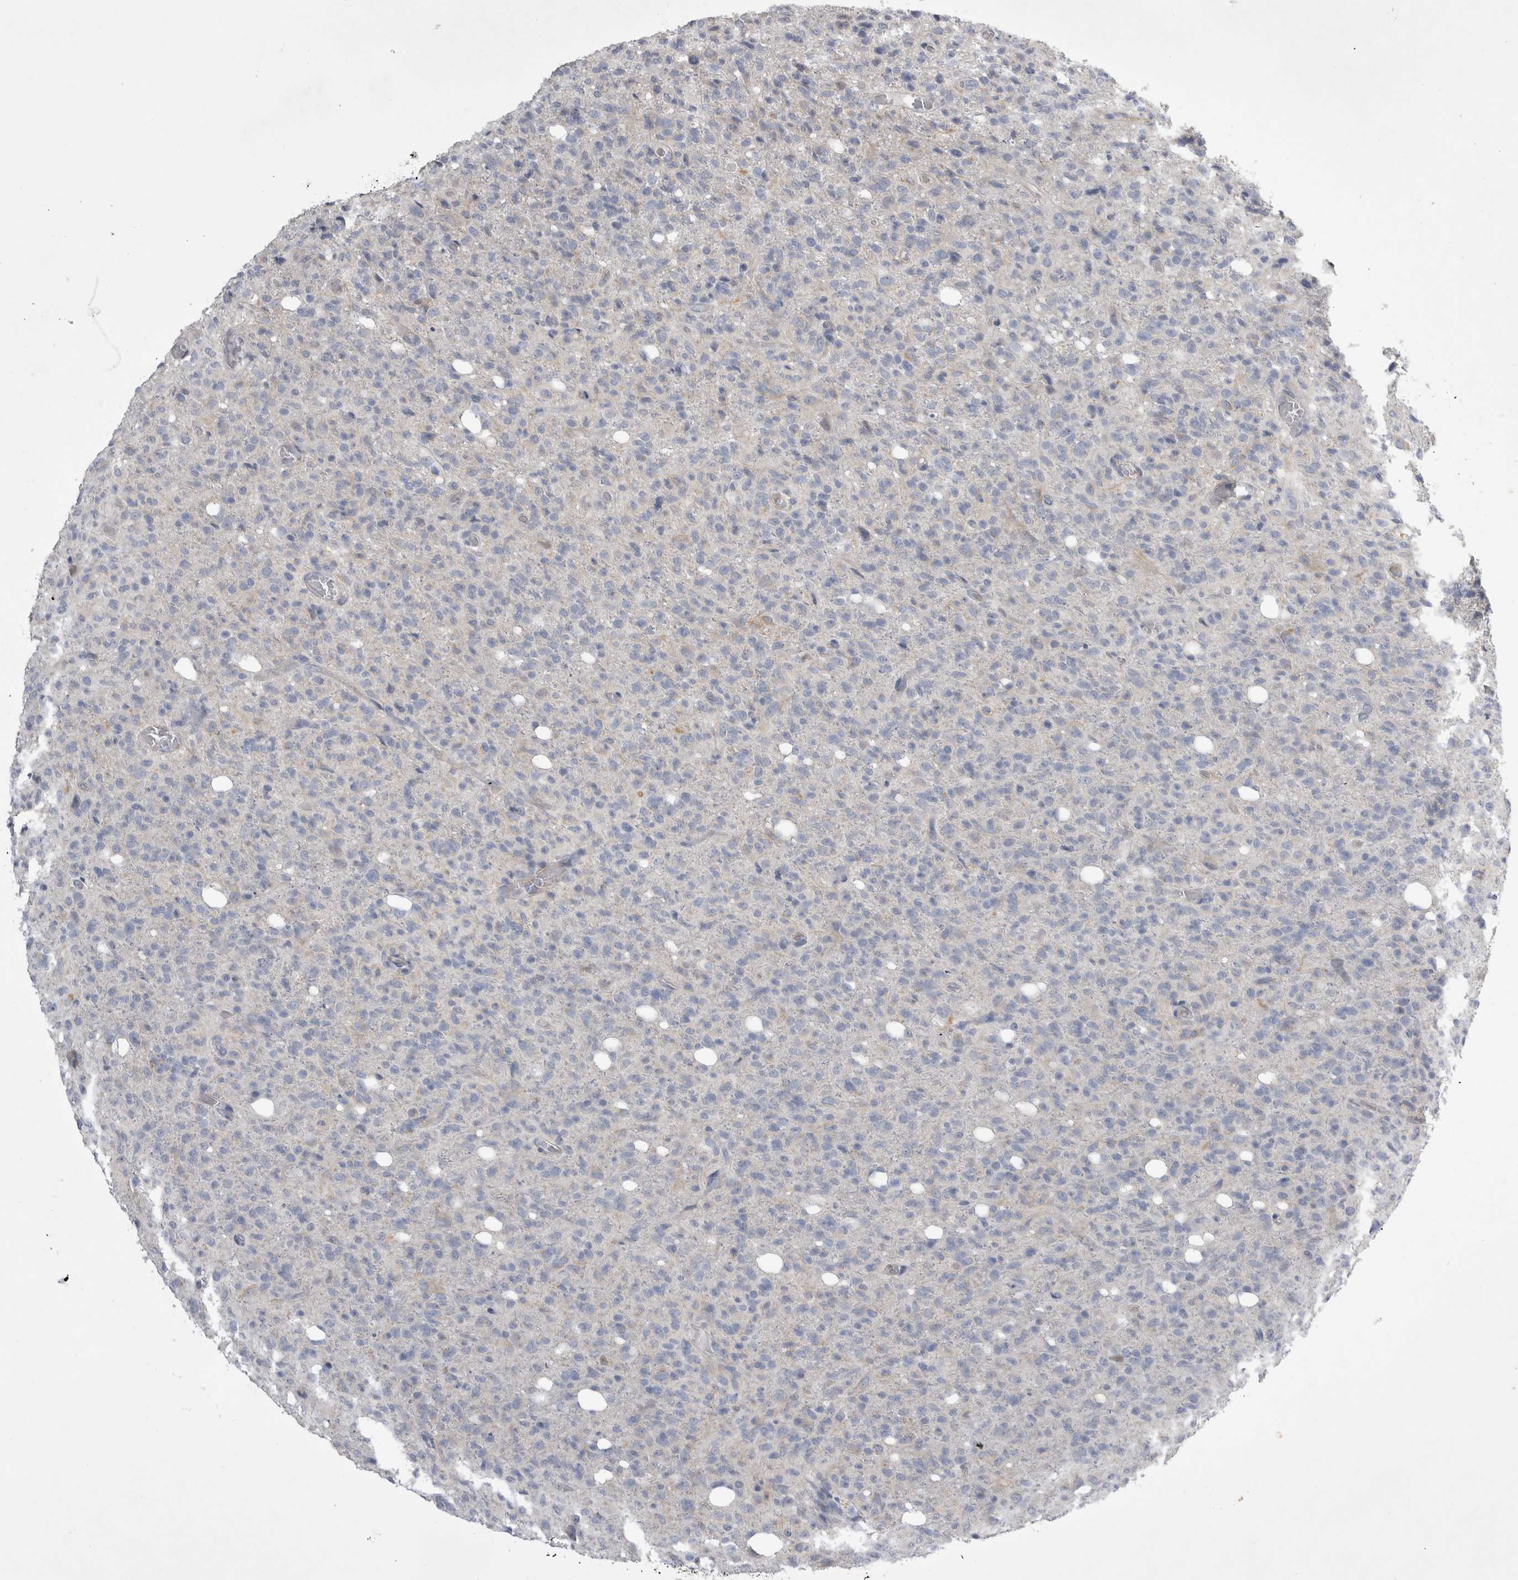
{"staining": {"intensity": "negative", "quantity": "none", "location": "none"}, "tissue": "glioma", "cell_type": "Tumor cells", "image_type": "cancer", "snomed": [{"axis": "morphology", "description": "Glioma, malignant, High grade"}, {"axis": "topography", "description": "Brain"}], "caption": "Human malignant glioma (high-grade) stained for a protein using immunohistochemistry demonstrates no expression in tumor cells.", "gene": "STRADB", "patient": {"sex": "female", "age": 57}}